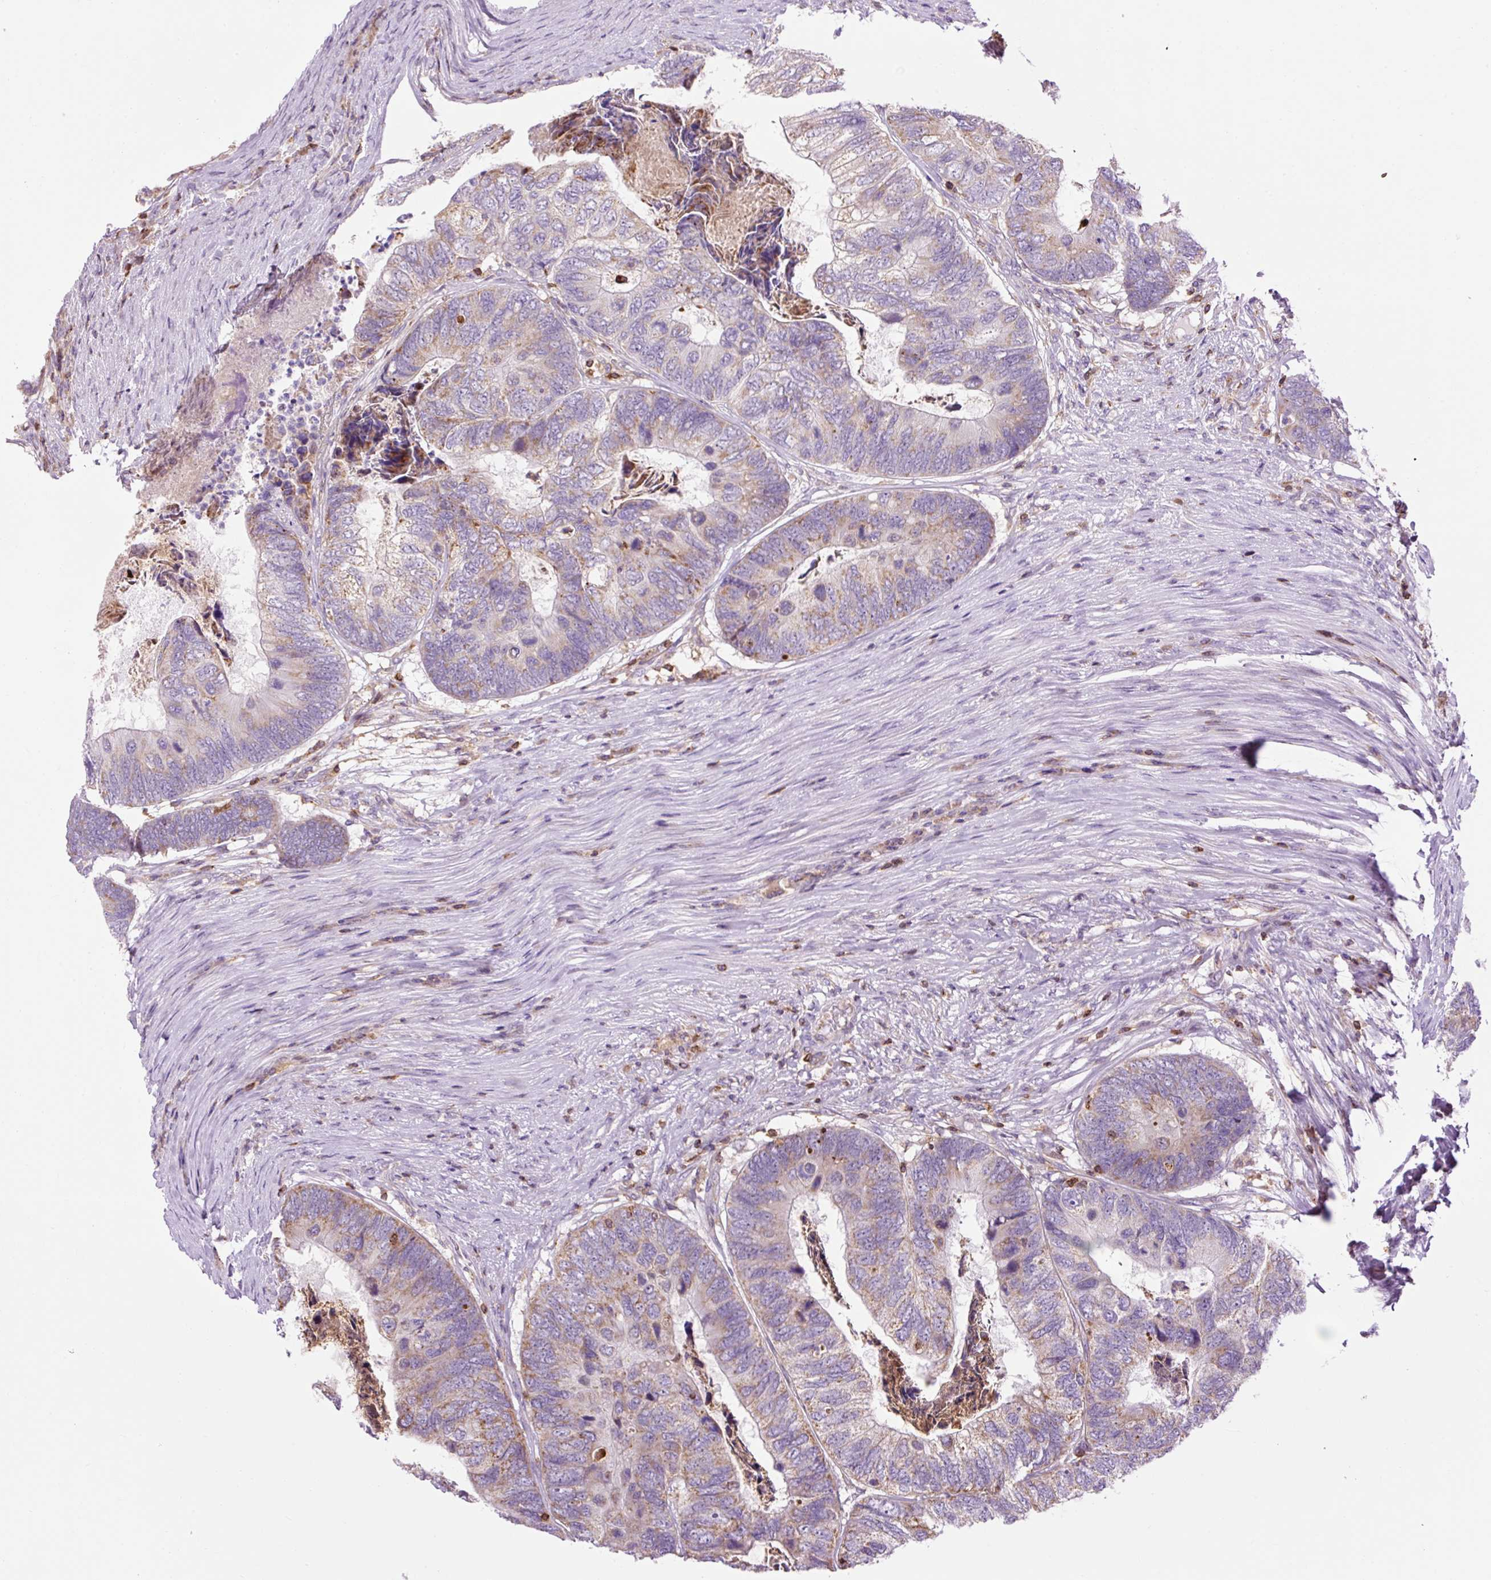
{"staining": {"intensity": "moderate", "quantity": "<25%", "location": "cytoplasmic/membranous"}, "tissue": "colorectal cancer", "cell_type": "Tumor cells", "image_type": "cancer", "snomed": [{"axis": "morphology", "description": "Adenocarcinoma, NOS"}, {"axis": "topography", "description": "Colon"}], "caption": "Approximately <25% of tumor cells in colorectal cancer demonstrate moderate cytoplasmic/membranous protein positivity as visualized by brown immunohistochemical staining.", "gene": "CD83", "patient": {"sex": "female", "age": 67}}